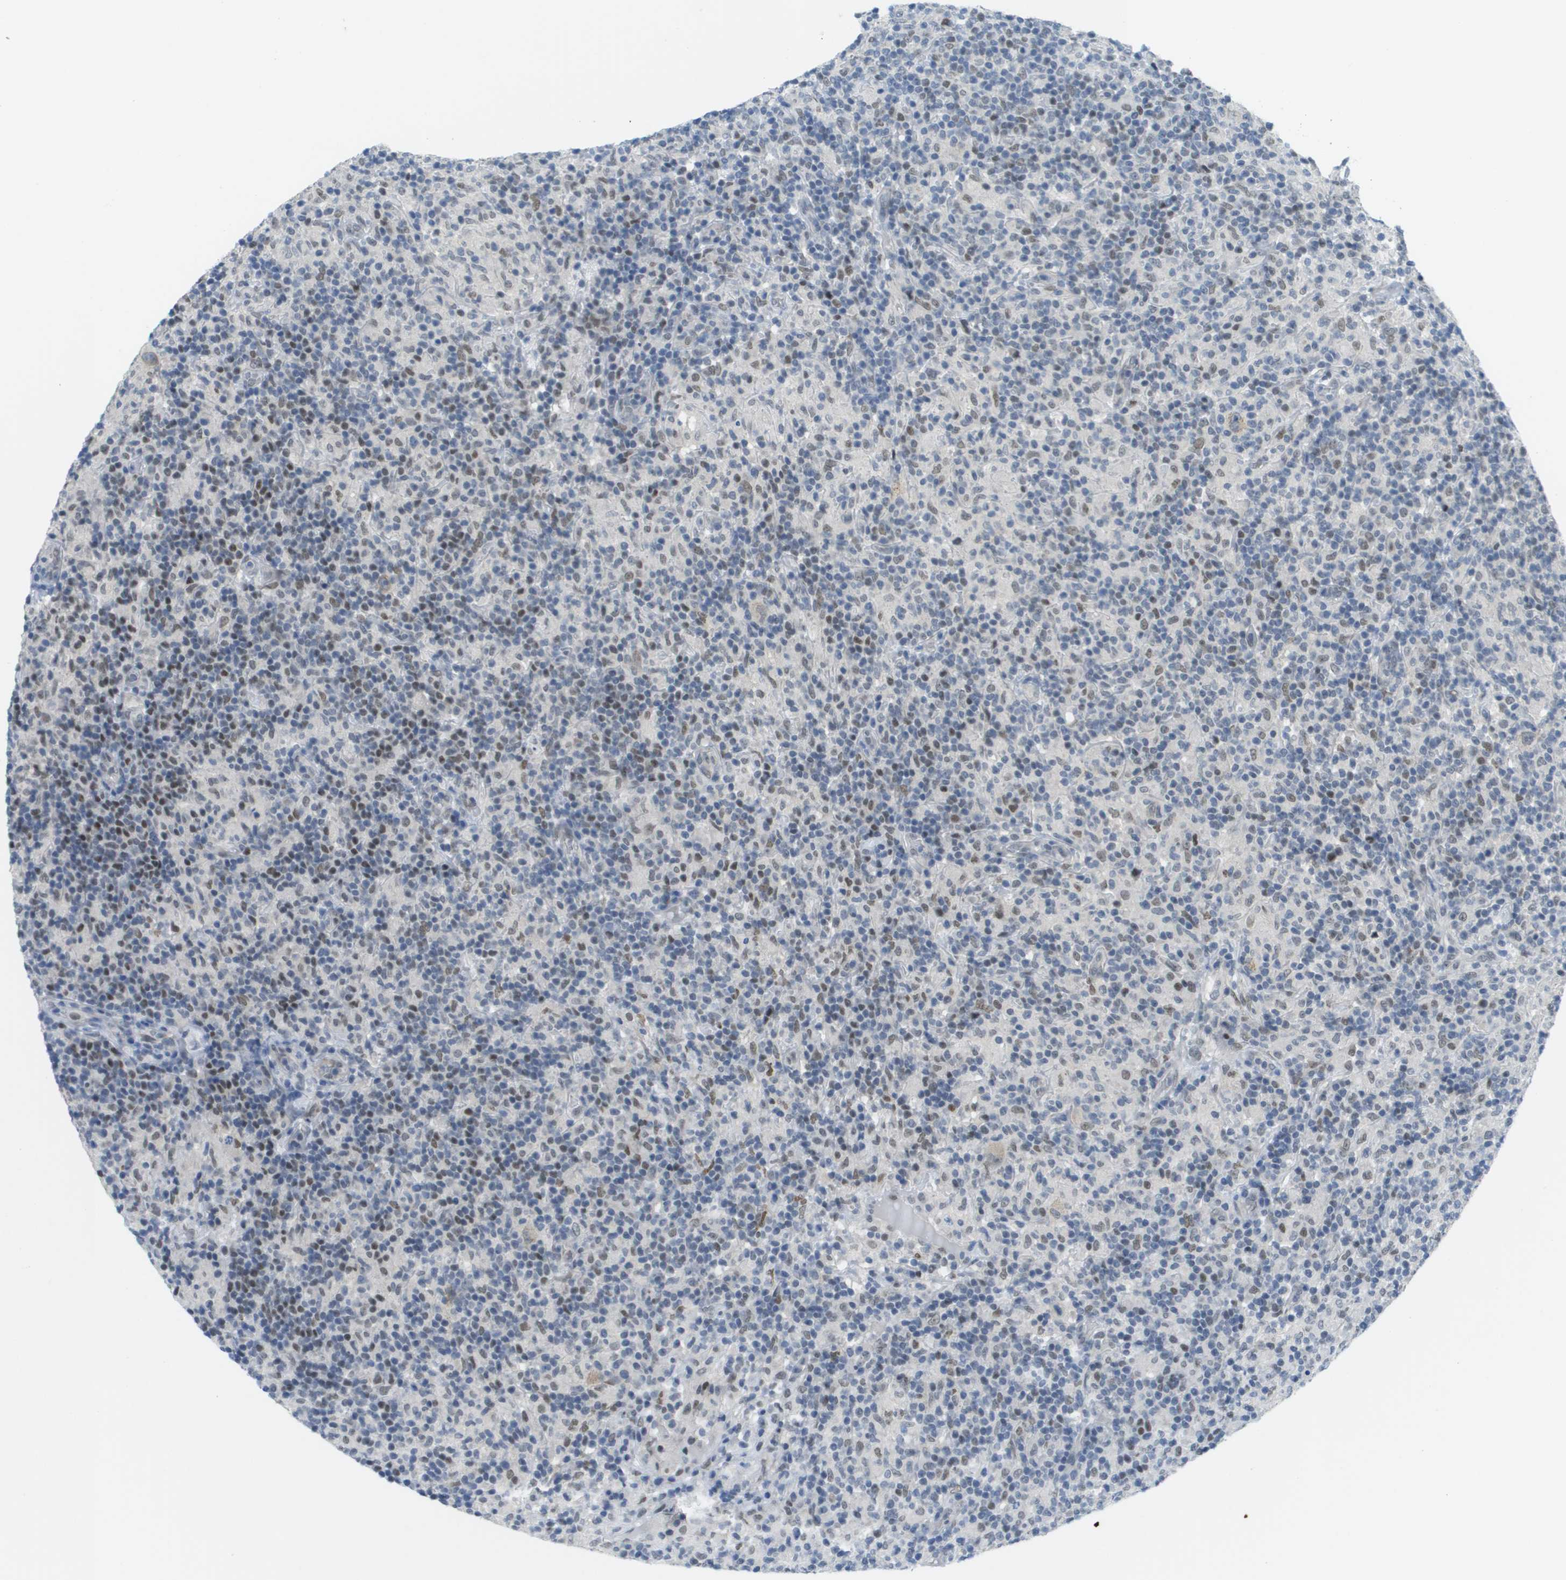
{"staining": {"intensity": "weak", "quantity": "25%-75%", "location": "cytoplasmic/membranous"}, "tissue": "lymphoma", "cell_type": "Tumor cells", "image_type": "cancer", "snomed": [{"axis": "morphology", "description": "Hodgkin's disease, NOS"}, {"axis": "topography", "description": "Lymph node"}], "caption": "Protein staining of Hodgkin's disease tissue demonstrates weak cytoplasmic/membranous staining in about 25%-75% of tumor cells. (Stains: DAB (3,3'-diaminobenzidine) in brown, nuclei in blue, Microscopy: brightfield microscopy at high magnification).", "gene": "ARID1B", "patient": {"sex": "male", "age": 70}}